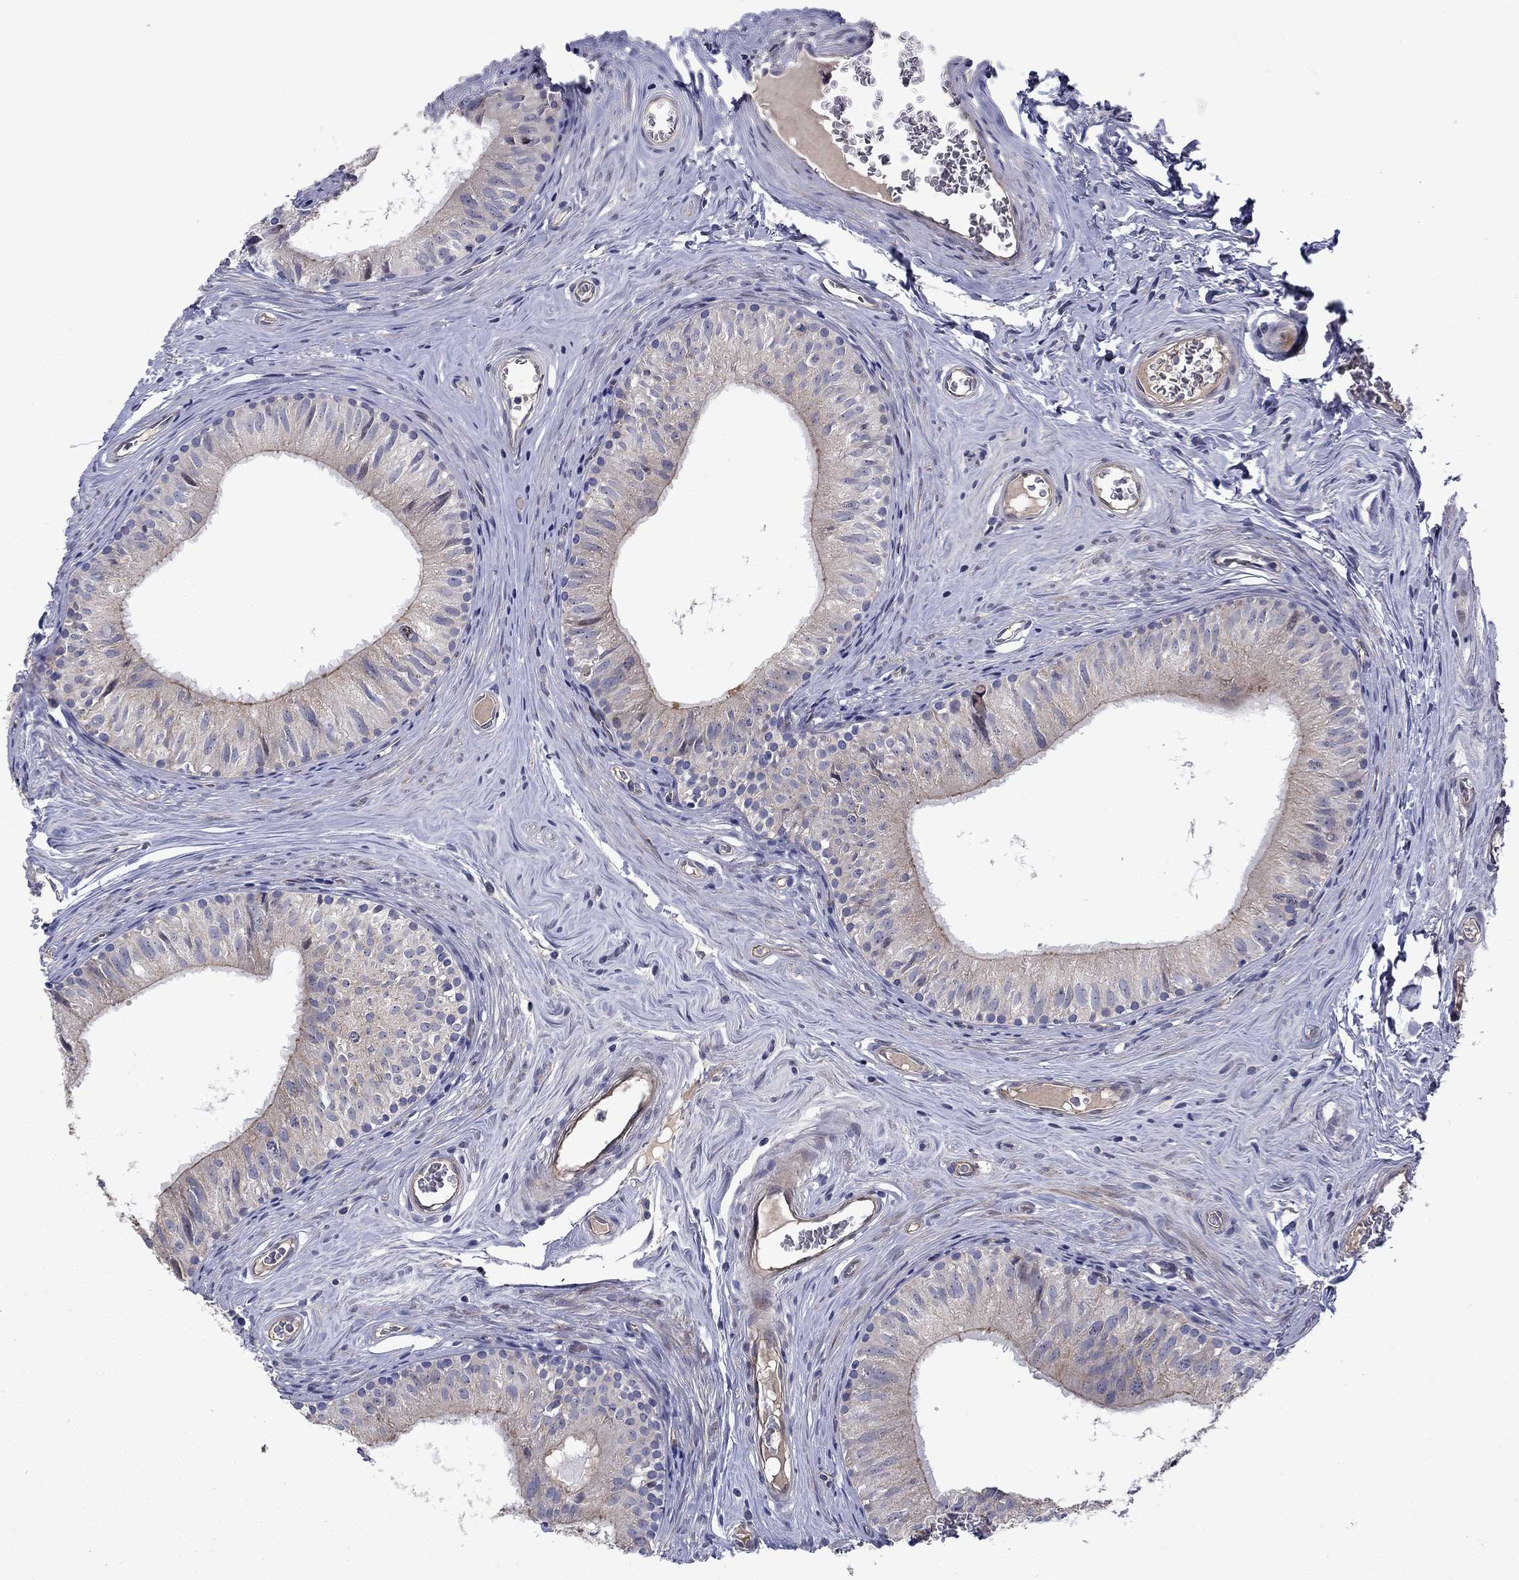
{"staining": {"intensity": "strong", "quantity": "<25%", "location": "cytoplasmic/membranous"}, "tissue": "epididymis", "cell_type": "Glandular cells", "image_type": "normal", "snomed": [{"axis": "morphology", "description": "Normal tissue, NOS"}, {"axis": "topography", "description": "Epididymis"}], "caption": "Immunohistochemistry (IHC) histopathology image of unremarkable epididymis: epididymis stained using IHC demonstrates medium levels of strong protein expression localized specifically in the cytoplasmic/membranous of glandular cells, appearing as a cytoplasmic/membranous brown color.", "gene": "SLC1A1", "patient": {"sex": "male", "age": 52}}